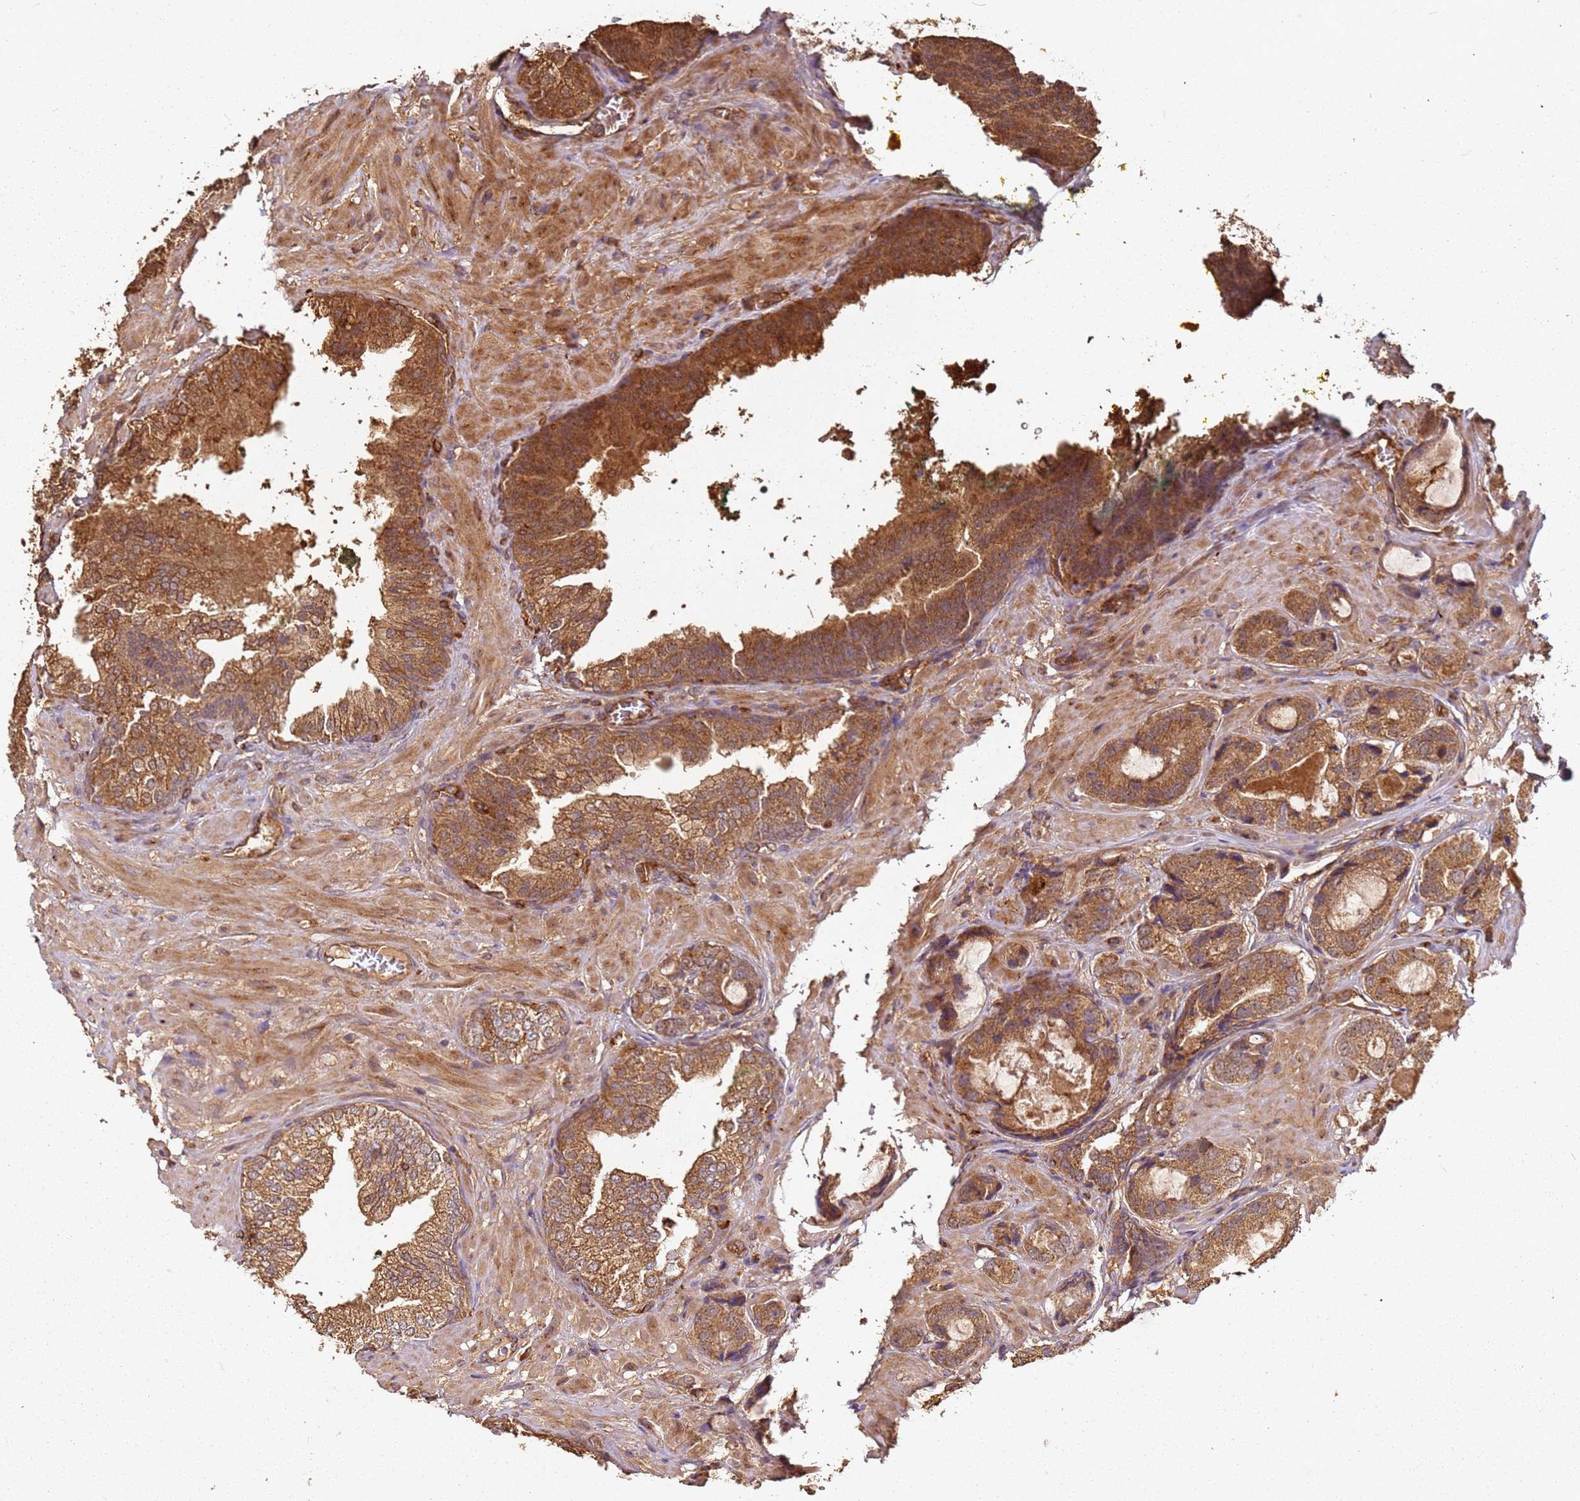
{"staining": {"intensity": "strong", "quantity": ">75%", "location": "cytoplasmic/membranous"}, "tissue": "prostate cancer", "cell_type": "Tumor cells", "image_type": "cancer", "snomed": [{"axis": "morphology", "description": "Adenocarcinoma, High grade"}, {"axis": "topography", "description": "Prostate"}], "caption": "Immunohistochemistry (IHC) micrograph of neoplastic tissue: prostate cancer stained using IHC exhibits high levels of strong protein expression localized specifically in the cytoplasmic/membranous of tumor cells, appearing as a cytoplasmic/membranous brown color.", "gene": "SCGB2B2", "patient": {"sex": "male", "age": 59}}